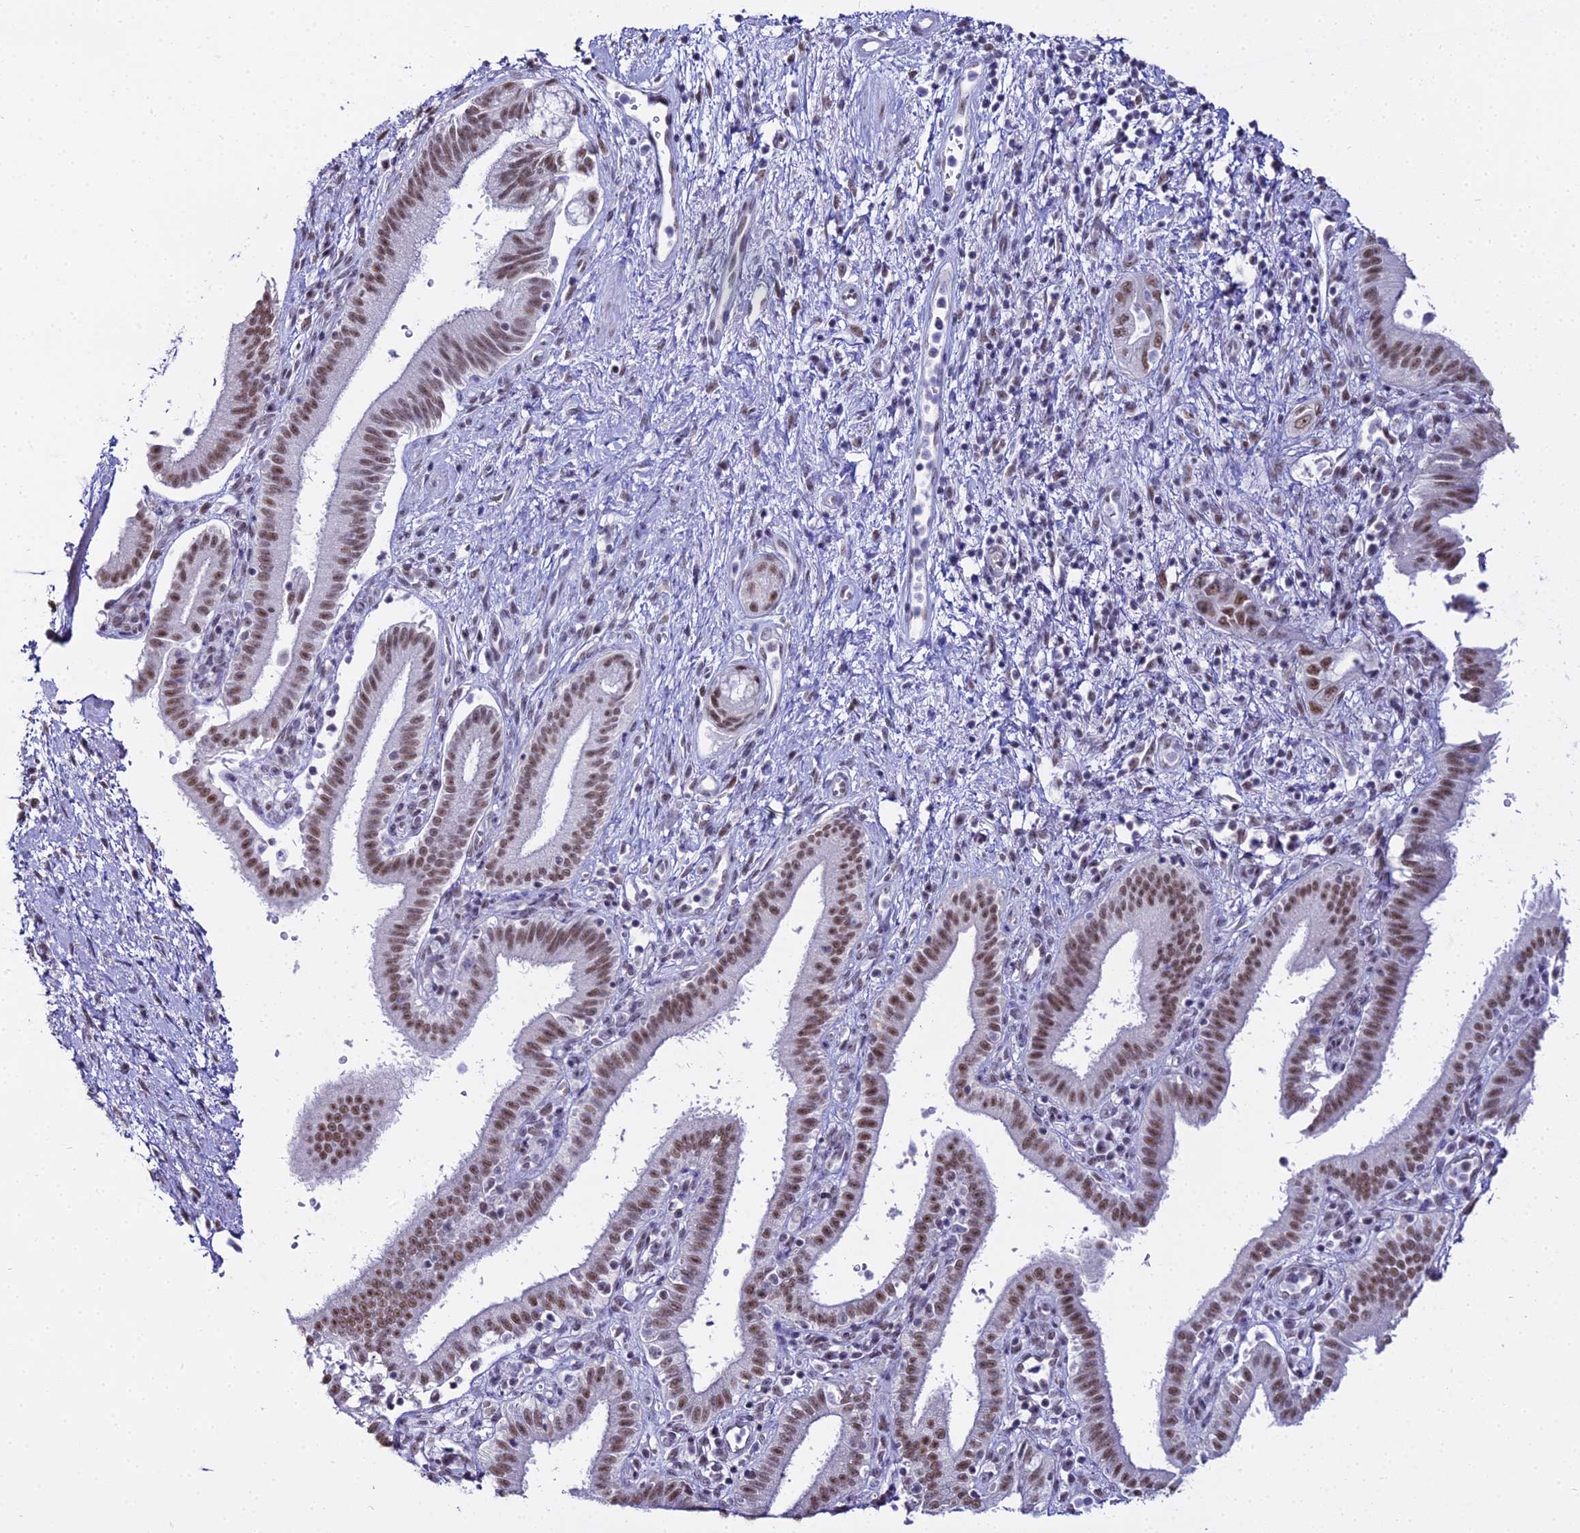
{"staining": {"intensity": "moderate", "quantity": ">75%", "location": "nuclear"}, "tissue": "pancreatic cancer", "cell_type": "Tumor cells", "image_type": "cancer", "snomed": [{"axis": "morphology", "description": "Adenocarcinoma, NOS"}, {"axis": "topography", "description": "Pancreas"}], "caption": "An immunohistochemistry photomicrograph of neoplastic tissue is shown. Protein staining in brown labels moderate nuclear positivity in adenocarcinoma (pancreatic) within tumor cells.", "gene": "RBM12", "patient": {"sex": "female", "age": 73}}